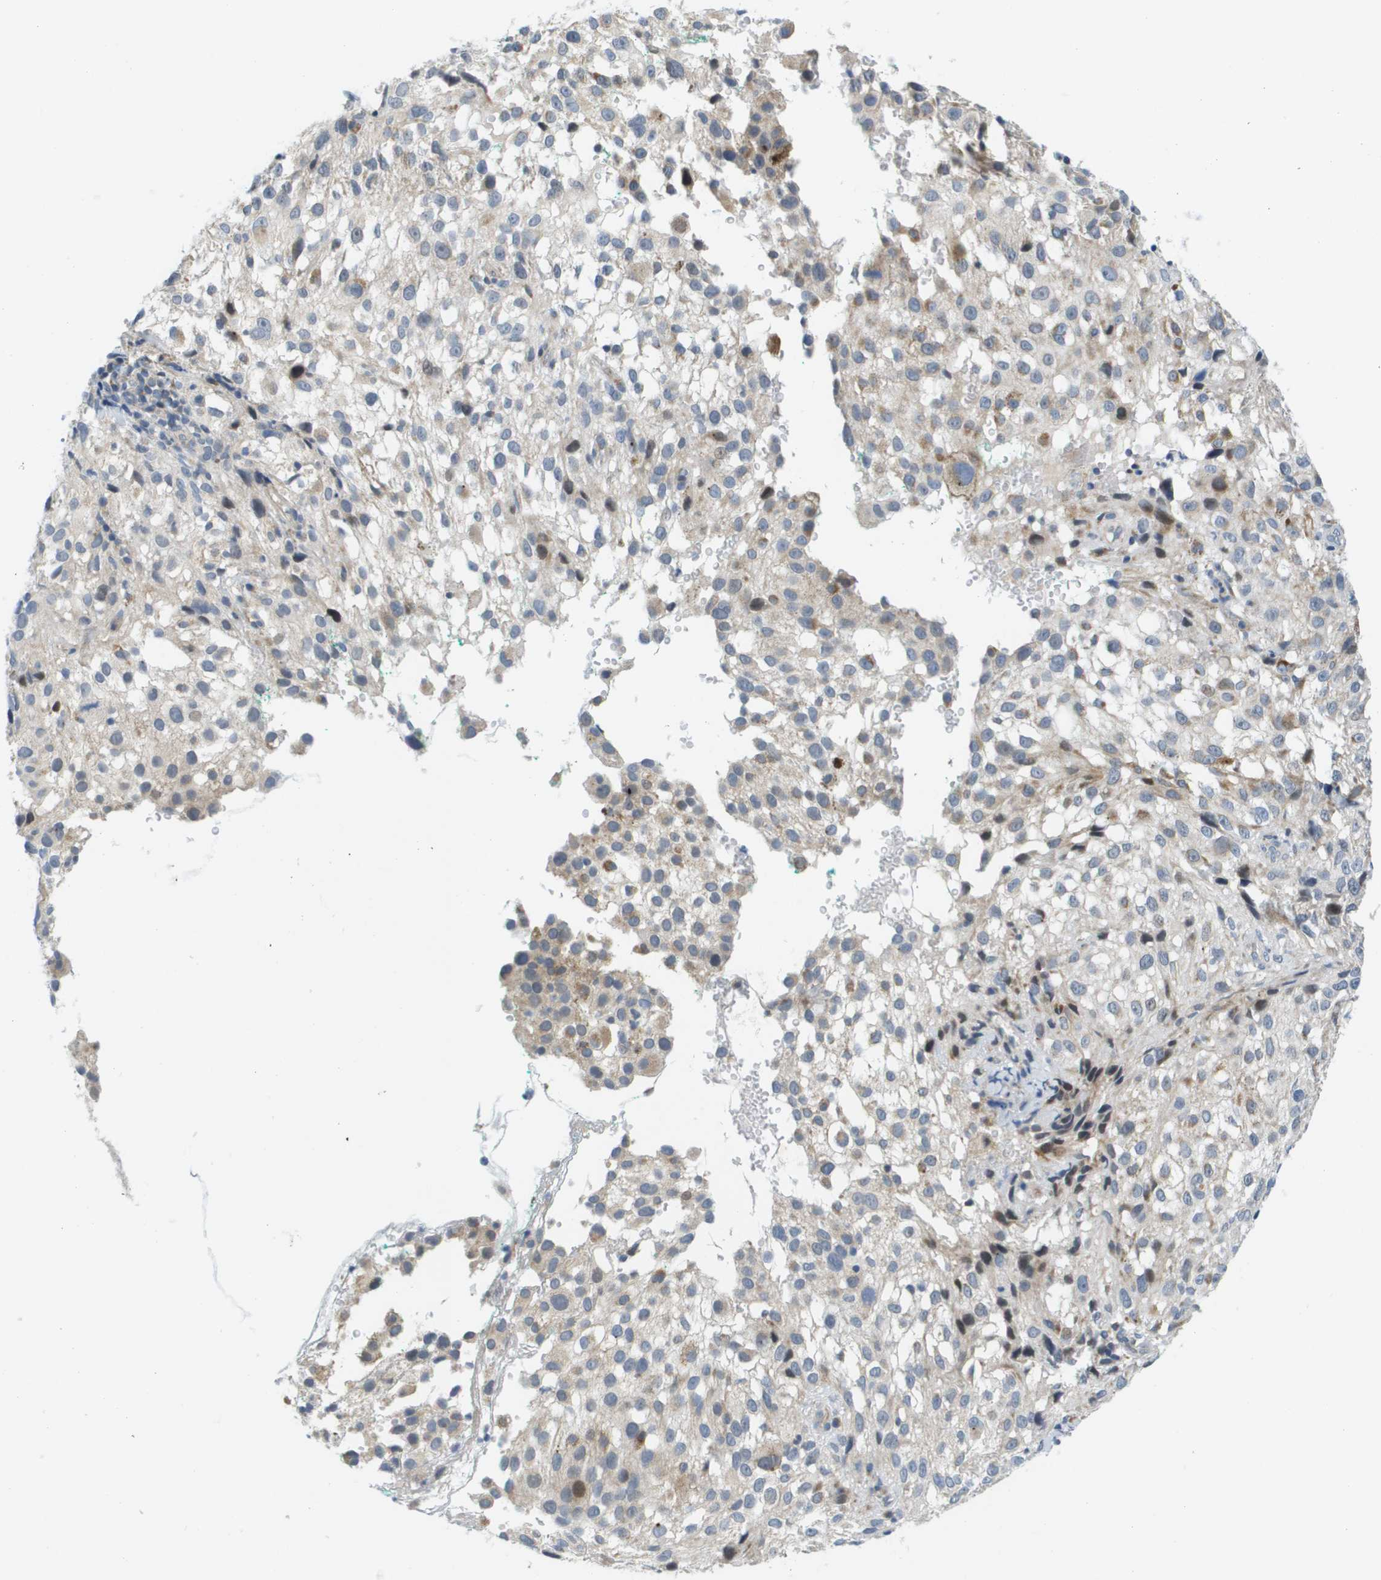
{"staining": {"intensity": "weak", "quantity": "<25%", "location": "cytoplasmic/membranous"}, "tissue": "melanoma", "cell_type": "Tumor cells", "image_type": "cancer", "snomed": [{"axis": "morphology", "description": "Necrosis, NOS"}, {"axis": "morphology", "description": "Malignant melanoma, NOS"}, {"axis": "topography", "description": "Skin"}], "caption": "The photomicrograph demonstrates no staining of tumor cells in melanoma.", "gene": "KRT23", "patient": {"sex": "female", "age": 87}}